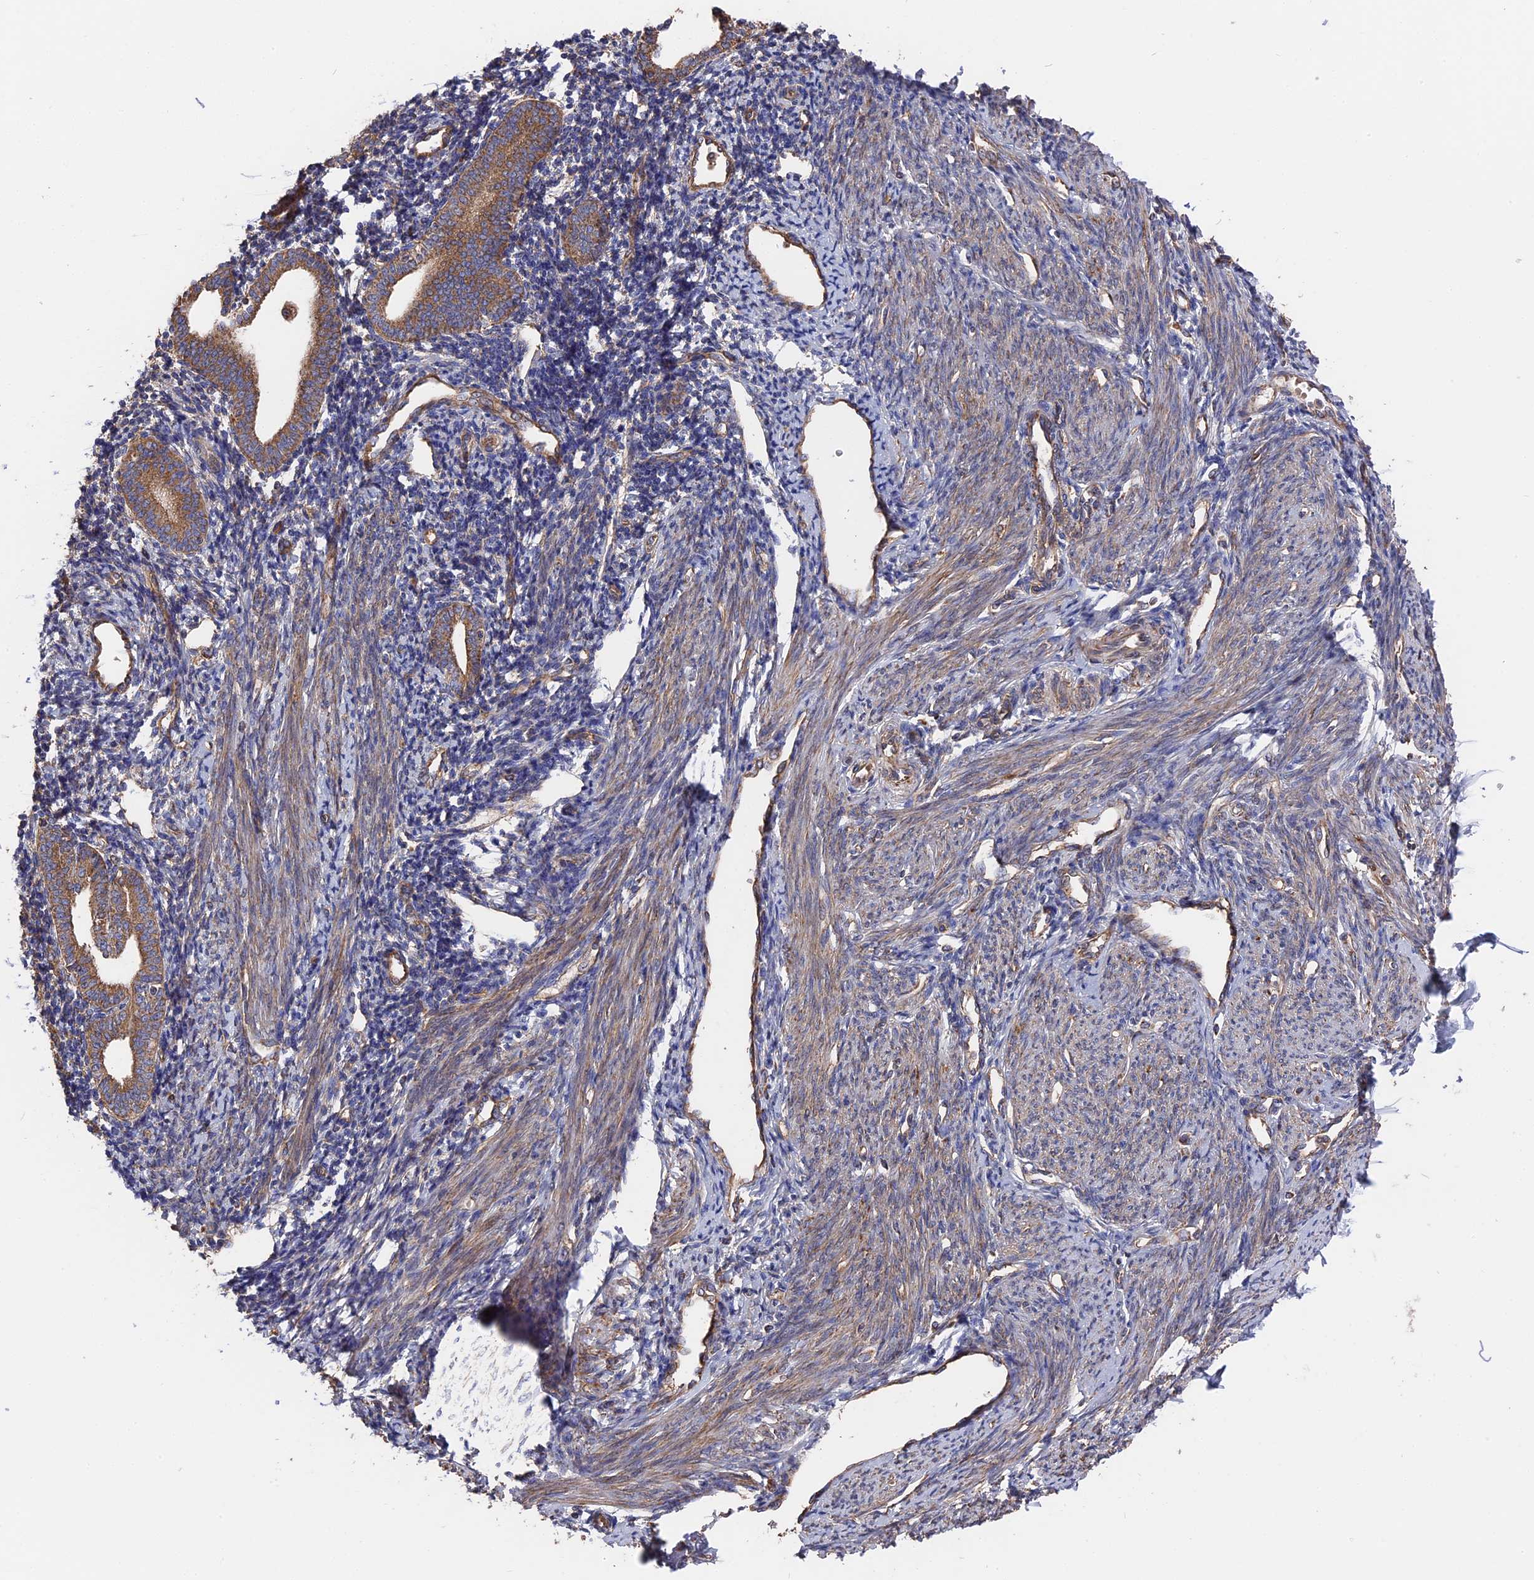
{"staining": {"intensity": "moderate", "quantity": "25%-75%", "location": "cytoplasmic/membranous"}, "tissue": "endometrium", "cell_type": "Cells in endometrial stroma", "image_type": "normal", "snomed": [{"axis": "morphology", "description": "Normal tissue, NOS"}, {"axis": "topography", "description": "Endometrium"}], "caption": "The histopathology image shows a brown stain indicating the presence of a protein in the cytoplasmic/membranous of cells in endometrial stroma in endometrium.", "gene": "TELO2", "patient": {"sex": "female", "age": 56}}